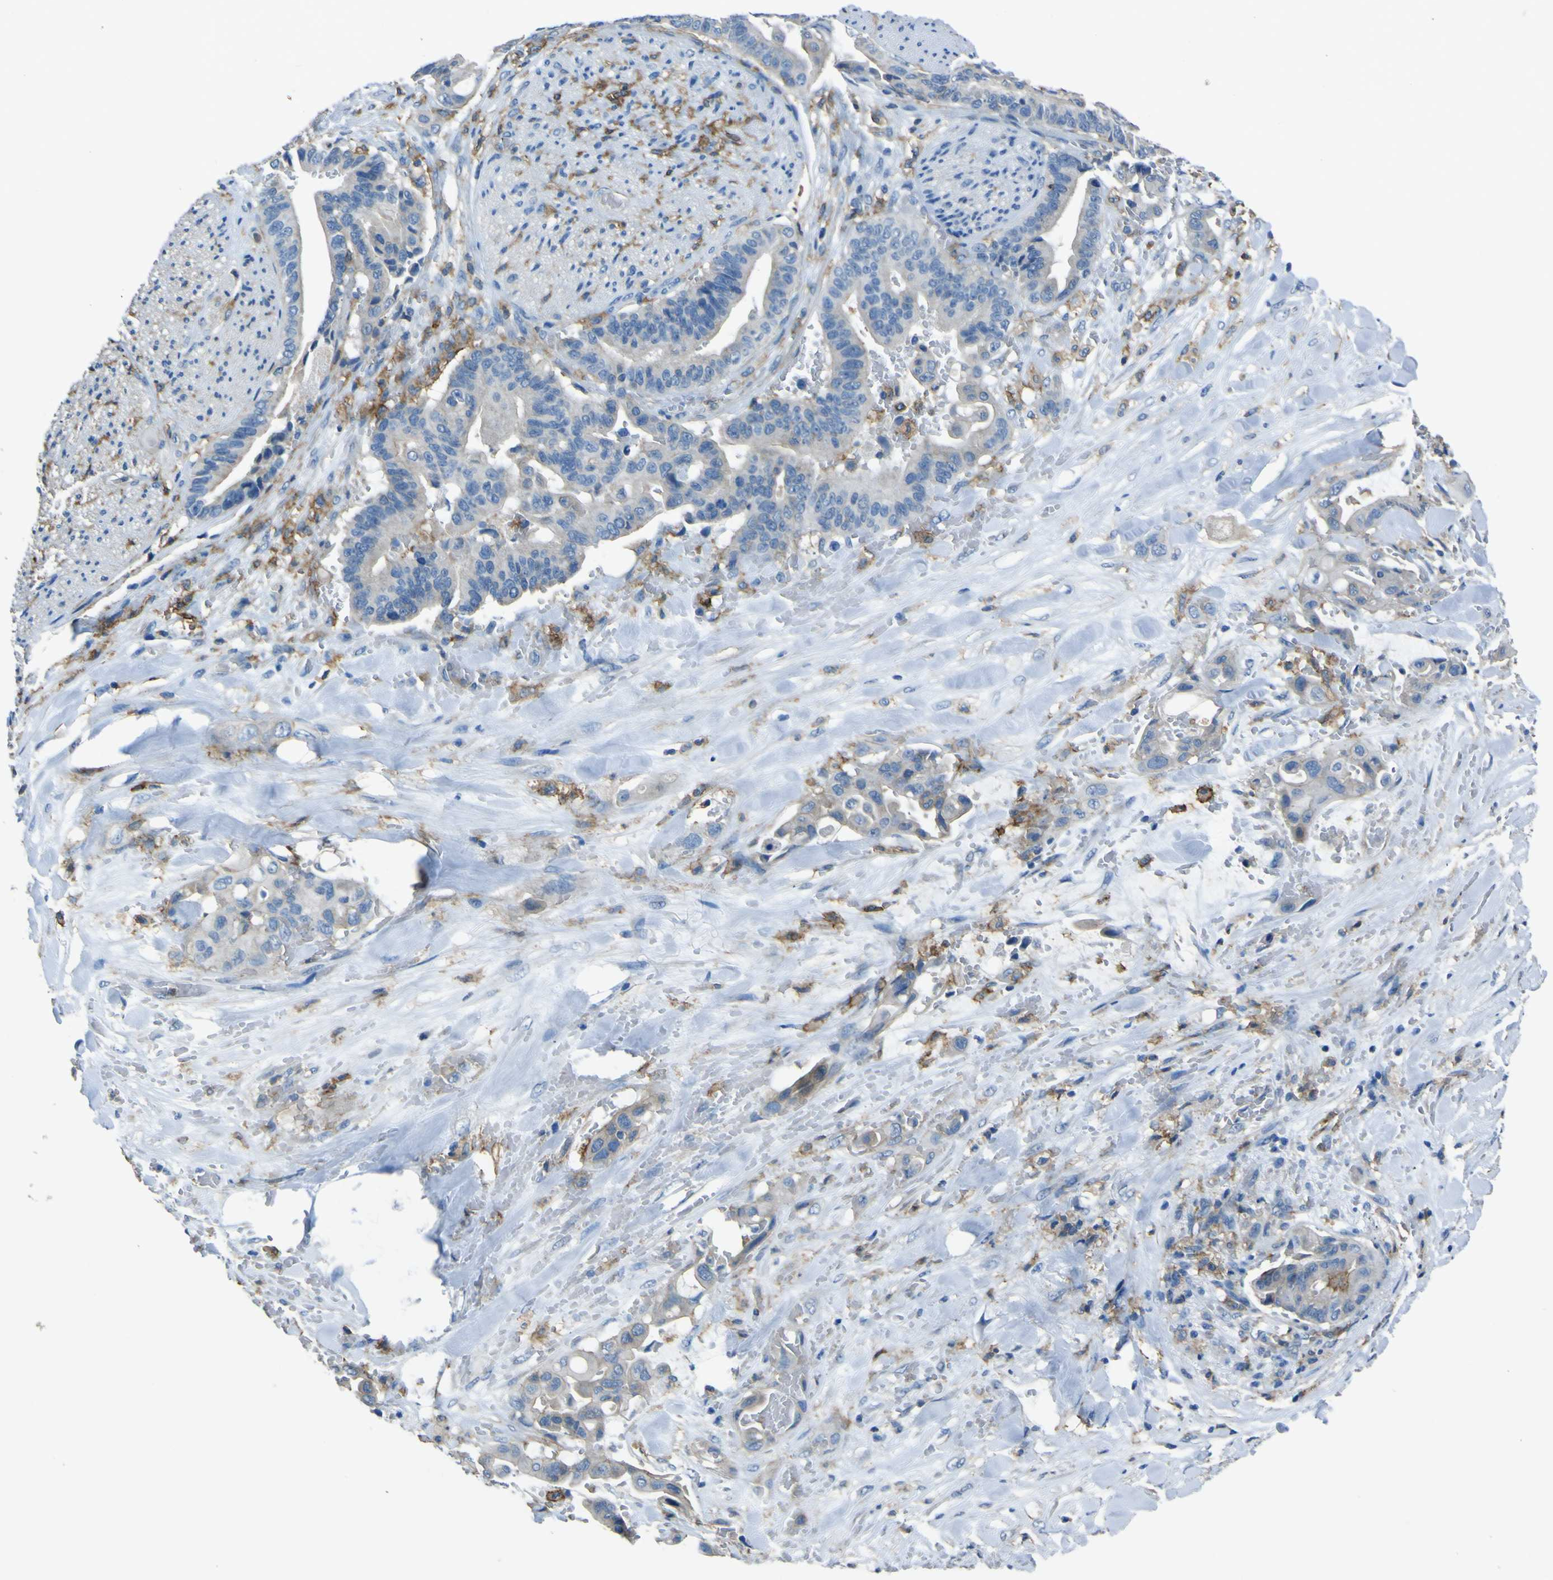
{"staining": {"intensity": "negative", "quantity": "none", "location": "none"}, "tissue": "liver cancer", "cell_type": "Tumor cells", "image_type": "cancer", "snomed": [{"axis": "morphology", "description": "Cholangiocarcinoma"}, {"axis": "topography", "description": "Liver"}], "caption": "Tumor cells show no significant staining in liver cholangiocarcinoma.", "gene": "LAIR1", "patient": {"sex": "female", "age": 61}}